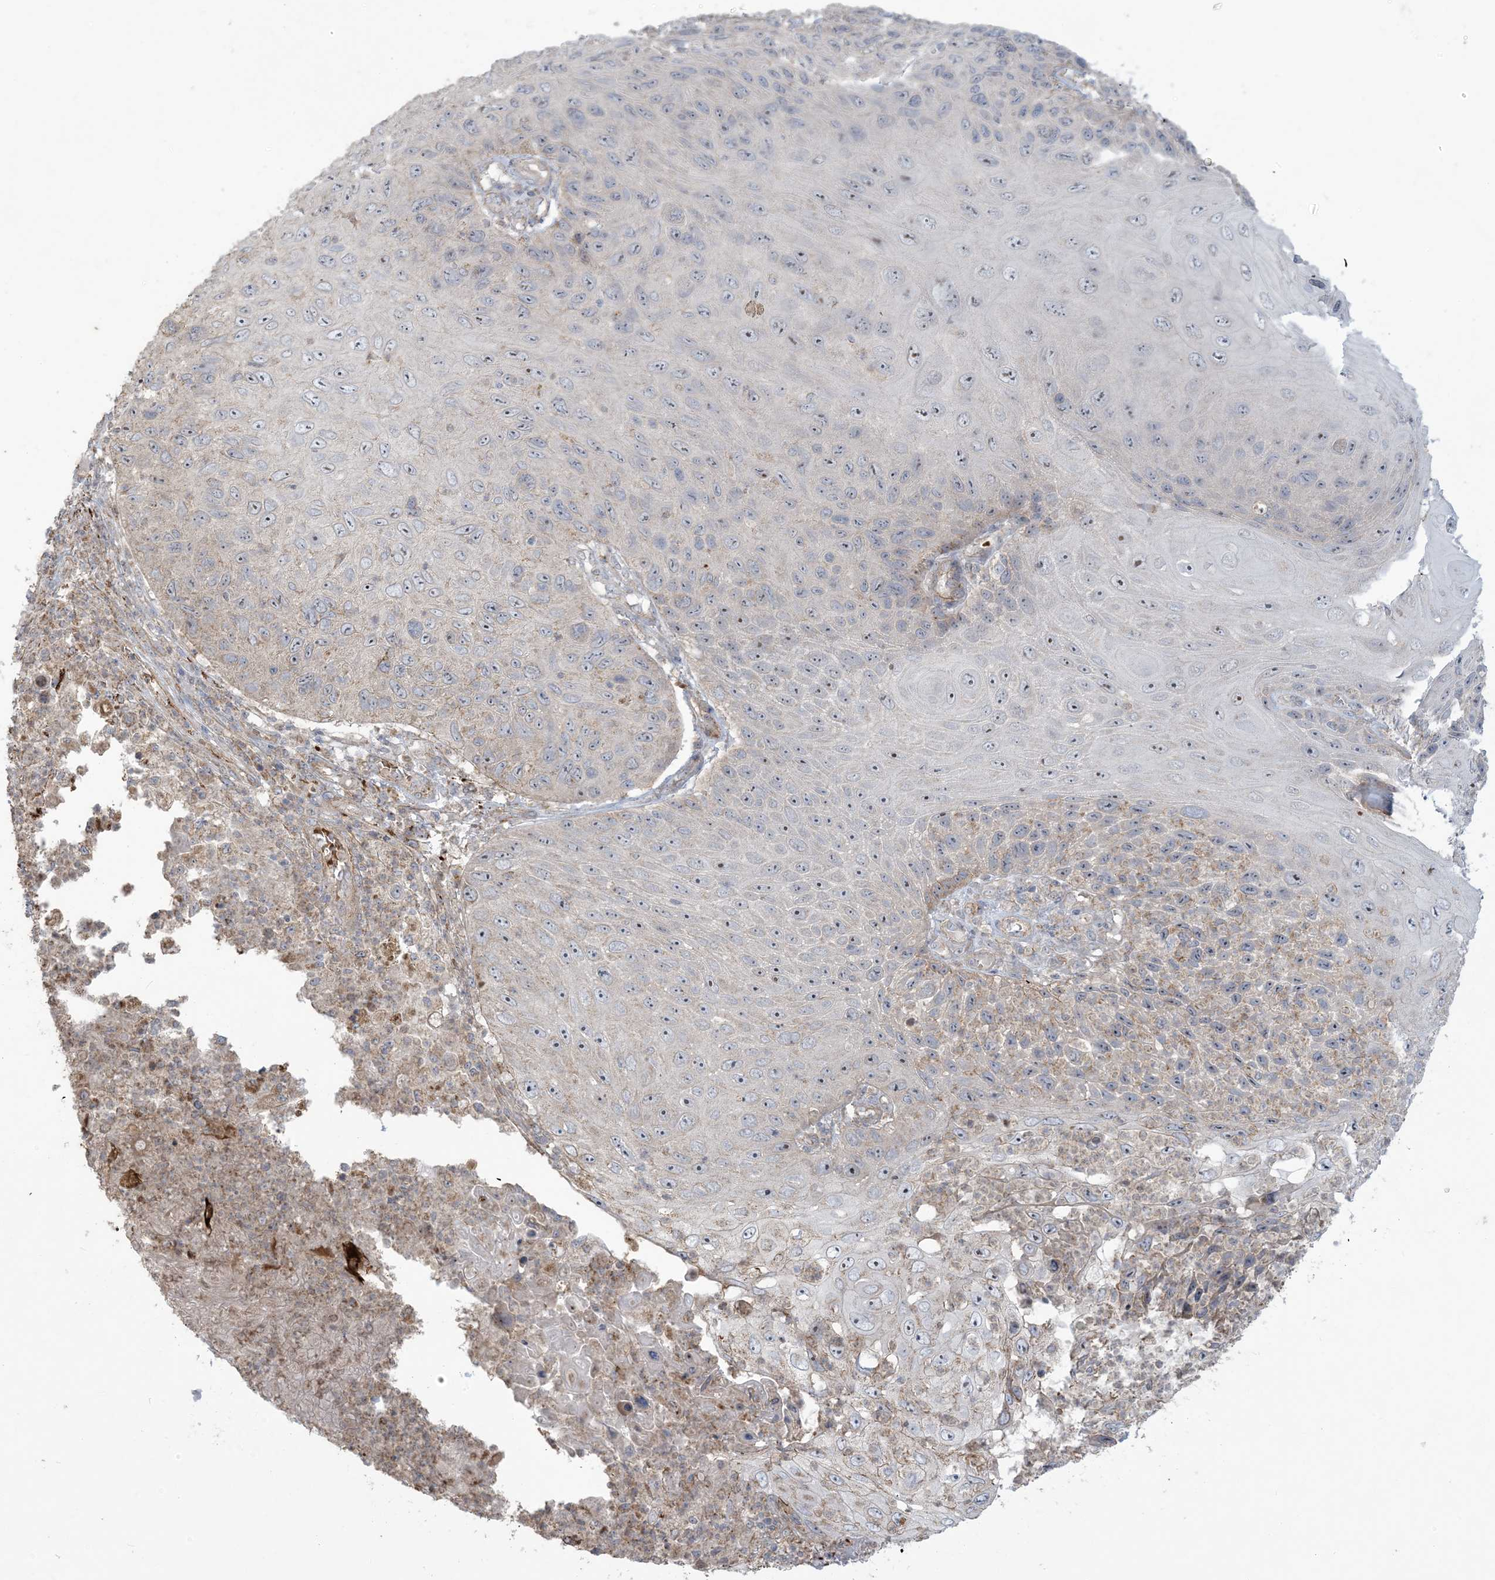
{"staining": {"intensity": "moderate", "quantity": "<25%", "location": "nuclear"}, "tissue": "skin cancer", "cell_type": "Tumor cells", "image_type": "cancer", "snomed": [{"axis": "morphology", "description": "Squamous cell carcinoma, NOS"}, {"axis": "topography", "description": "Skin"}], "caption": "A brown stain highlights moderate nuclear staining of a protein in human skin cancer tumor cells.", "gene": "KLHL18", "patient": {"sex": "female", "age": 88}}